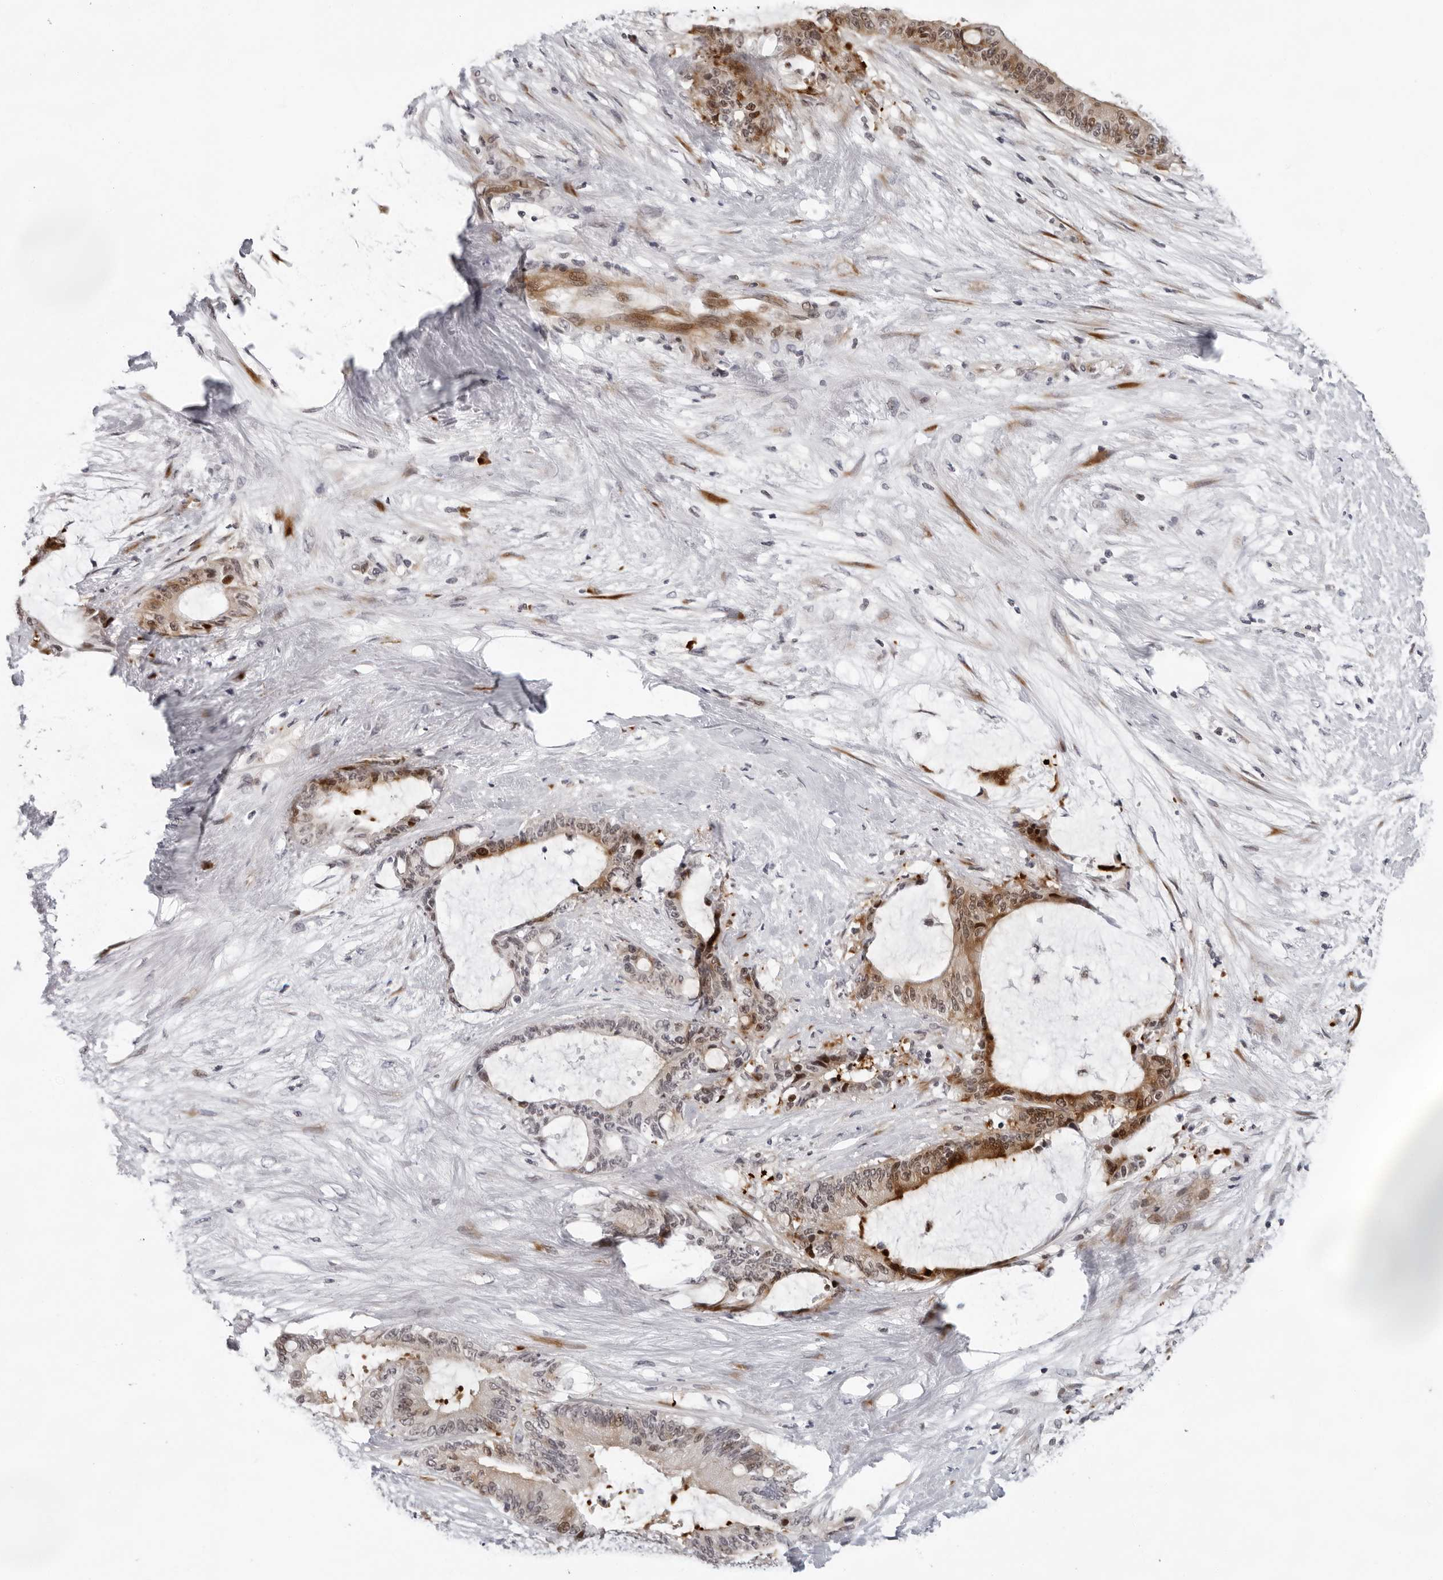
{"staining": {"intensity": "moderate", "quantity": "25%-75%", "location": "cytoplasmic/membranous"}, "tissue": "liver cancer", "cell_type": "Tumor cells", "image_type": "cancer", "snomed": [{"axis": "morphology", "description": "Normal tissue, NOS"}, {"axis": "morphology", "description": "Cholangiocarcinoma"}, {"axis": "topography", "description": "Liver"}, {"axis": "topography", "description": "Peripheral nerve tissue"}], "caption": "A micrograph of human liver cholangiocarcinoma stained for a protein exhibits moderate cytoplasmic/membranous brown staining in tumor cells.", "gene": "PIP4K2C", "patient": {"sex": "female", "age": 73}}